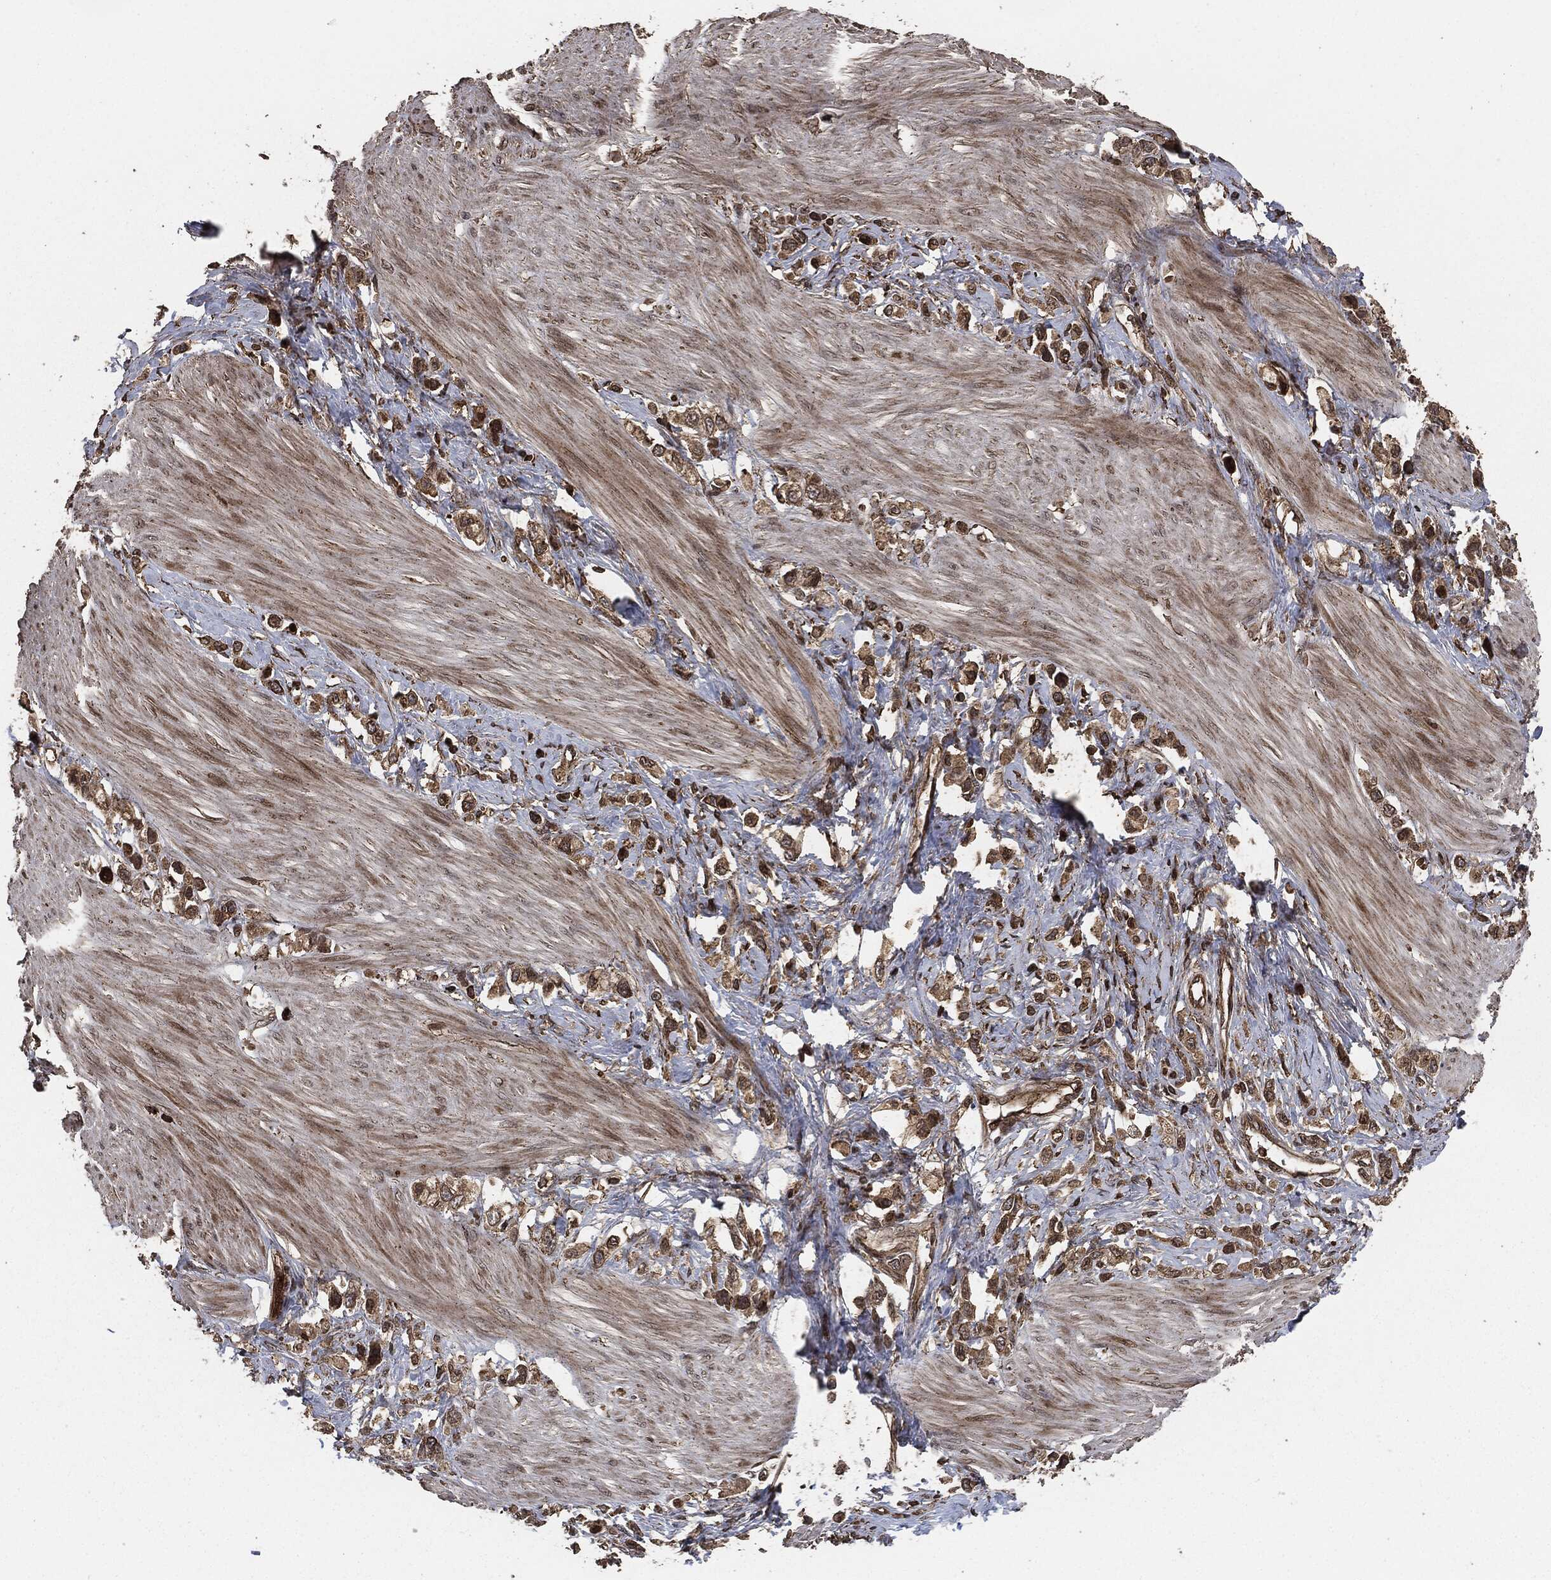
{"staining": {"intensity": "moderate", "quantity": ">75%", "location": "cytoplasmic/membranous"}, "tissue": "stomach cancer", "cell_type": "Tumor cells", "image_type": "cancer", "snomed": [{"axis": "morphology", "description": "Normal tissue, NOS"}, {"axis": "morphology", "description": "Adenocarcinoma, NOS"}, {"axis": "morphology", "description": "Adenocarcinoma, High grade"}, {"axis": "topography", "description": "Stomach, upper"}, {"axis": "topography", "description": "Stomach"}], "caption": "Immunohistochemical staining of stomach cancer reveals medium levels of moderate cytoplasmic/membranous positivity in approximately >75% of tumor cells.", "gene": "IFIT1", "patient": {"sex": "female", "age": 65}}